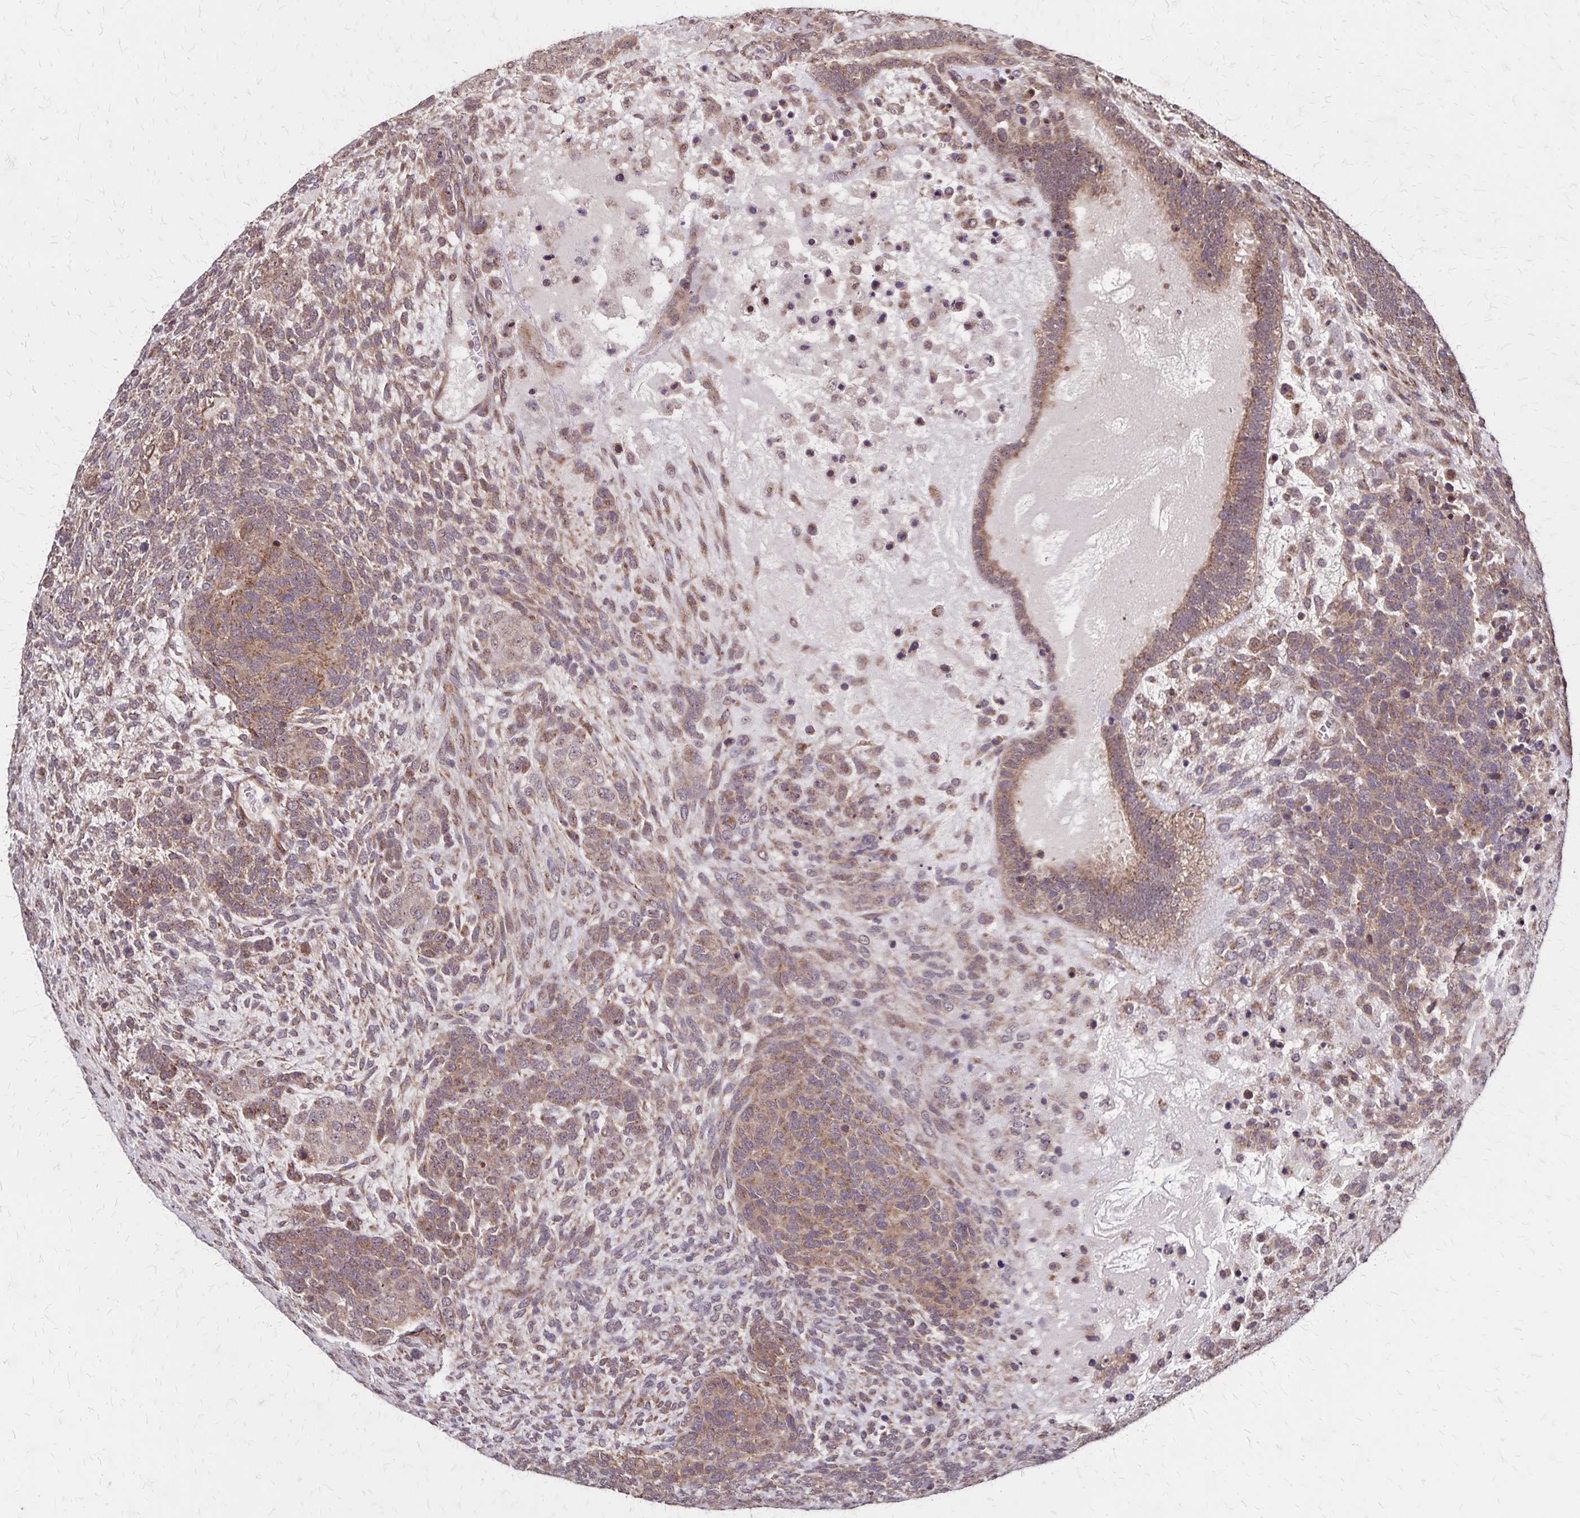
{"staining": {"intensity": "moderate", "quantity": ">75%", "location": "cytoplasmic/membranous"}, "tissue": "testis cancer", "cell_type": "Tumor cells", "image_type": "cancer", "snomed": [{"axis": "morphology", "description": "Normal tissue, NOS"}, {"axis": "morphology", "description": "Carcinoma, Embryonal, NOS"}, {"axis": "topography", "description": "Testis"}, {"axis": "topography", "description": "Epididymis"}], "caption": "Protein staining of embryonal carcinoma (testis) tissue displays moderate cytoplasmic/membranous staining in approximately >75% of tumor cells.", "gene": "NFS1", "patient": {"sex": "male", "age": 23}}